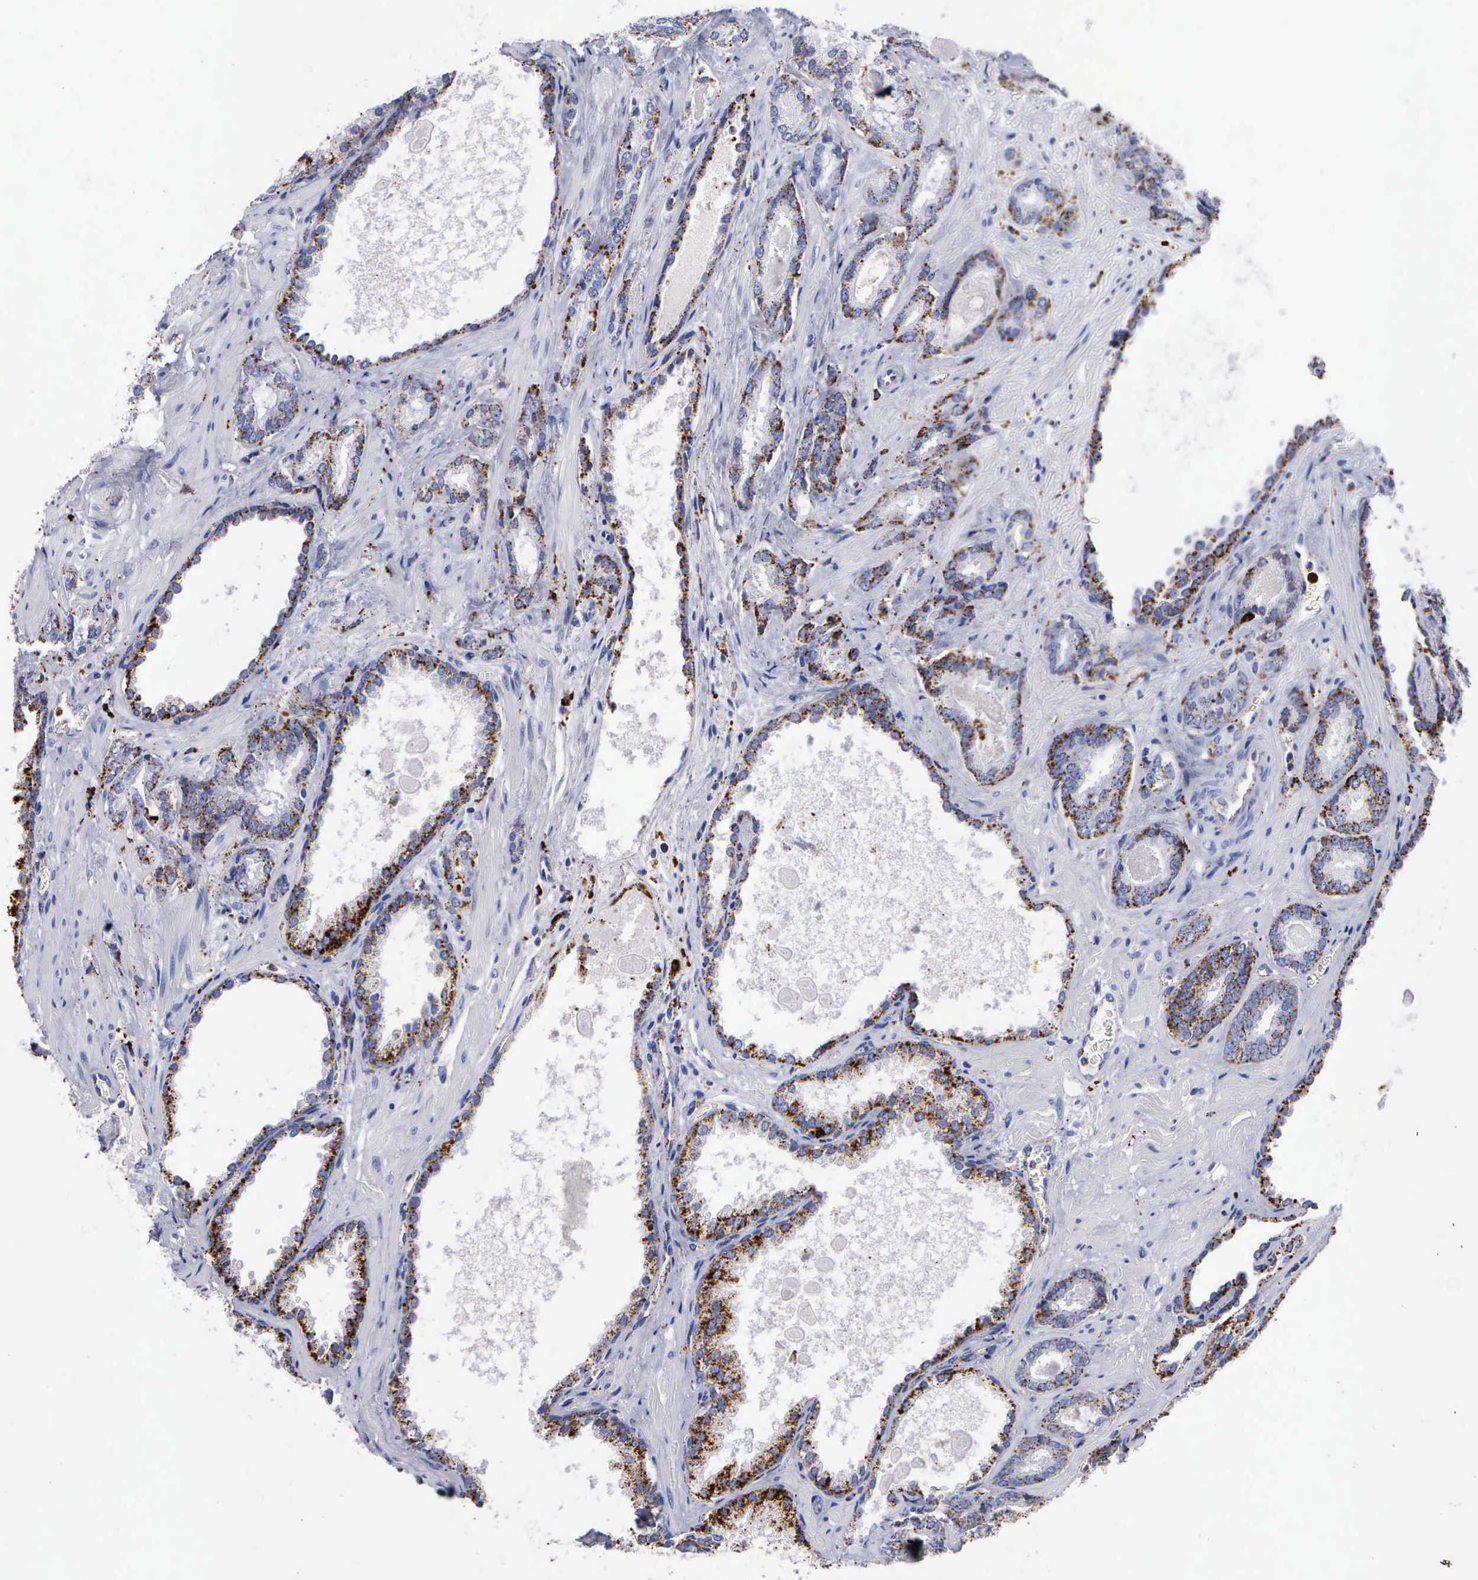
{"staining": {"intensity": "moderate", "quantity": ">75%", "location": "cytoplasmic/membranous"}, "tissue": "prostate cancer", "cell_type": "Tumor cells", "image_type": "cancer", "snomed": [{"axis": "morphology", "description": "Adenocarcinoma, Medium grade"}, {"axis": "topography", "description": "Prostate"}], "caption": "The photomicrograph demonstrates immunohistochemical staining of prostate cancer. There is moderate cytoplasmic/membranous staining is identified in approximately >75% of tumor cells.", "gene": "CTSH", "patient": {"sex": "male", "age": 64}}